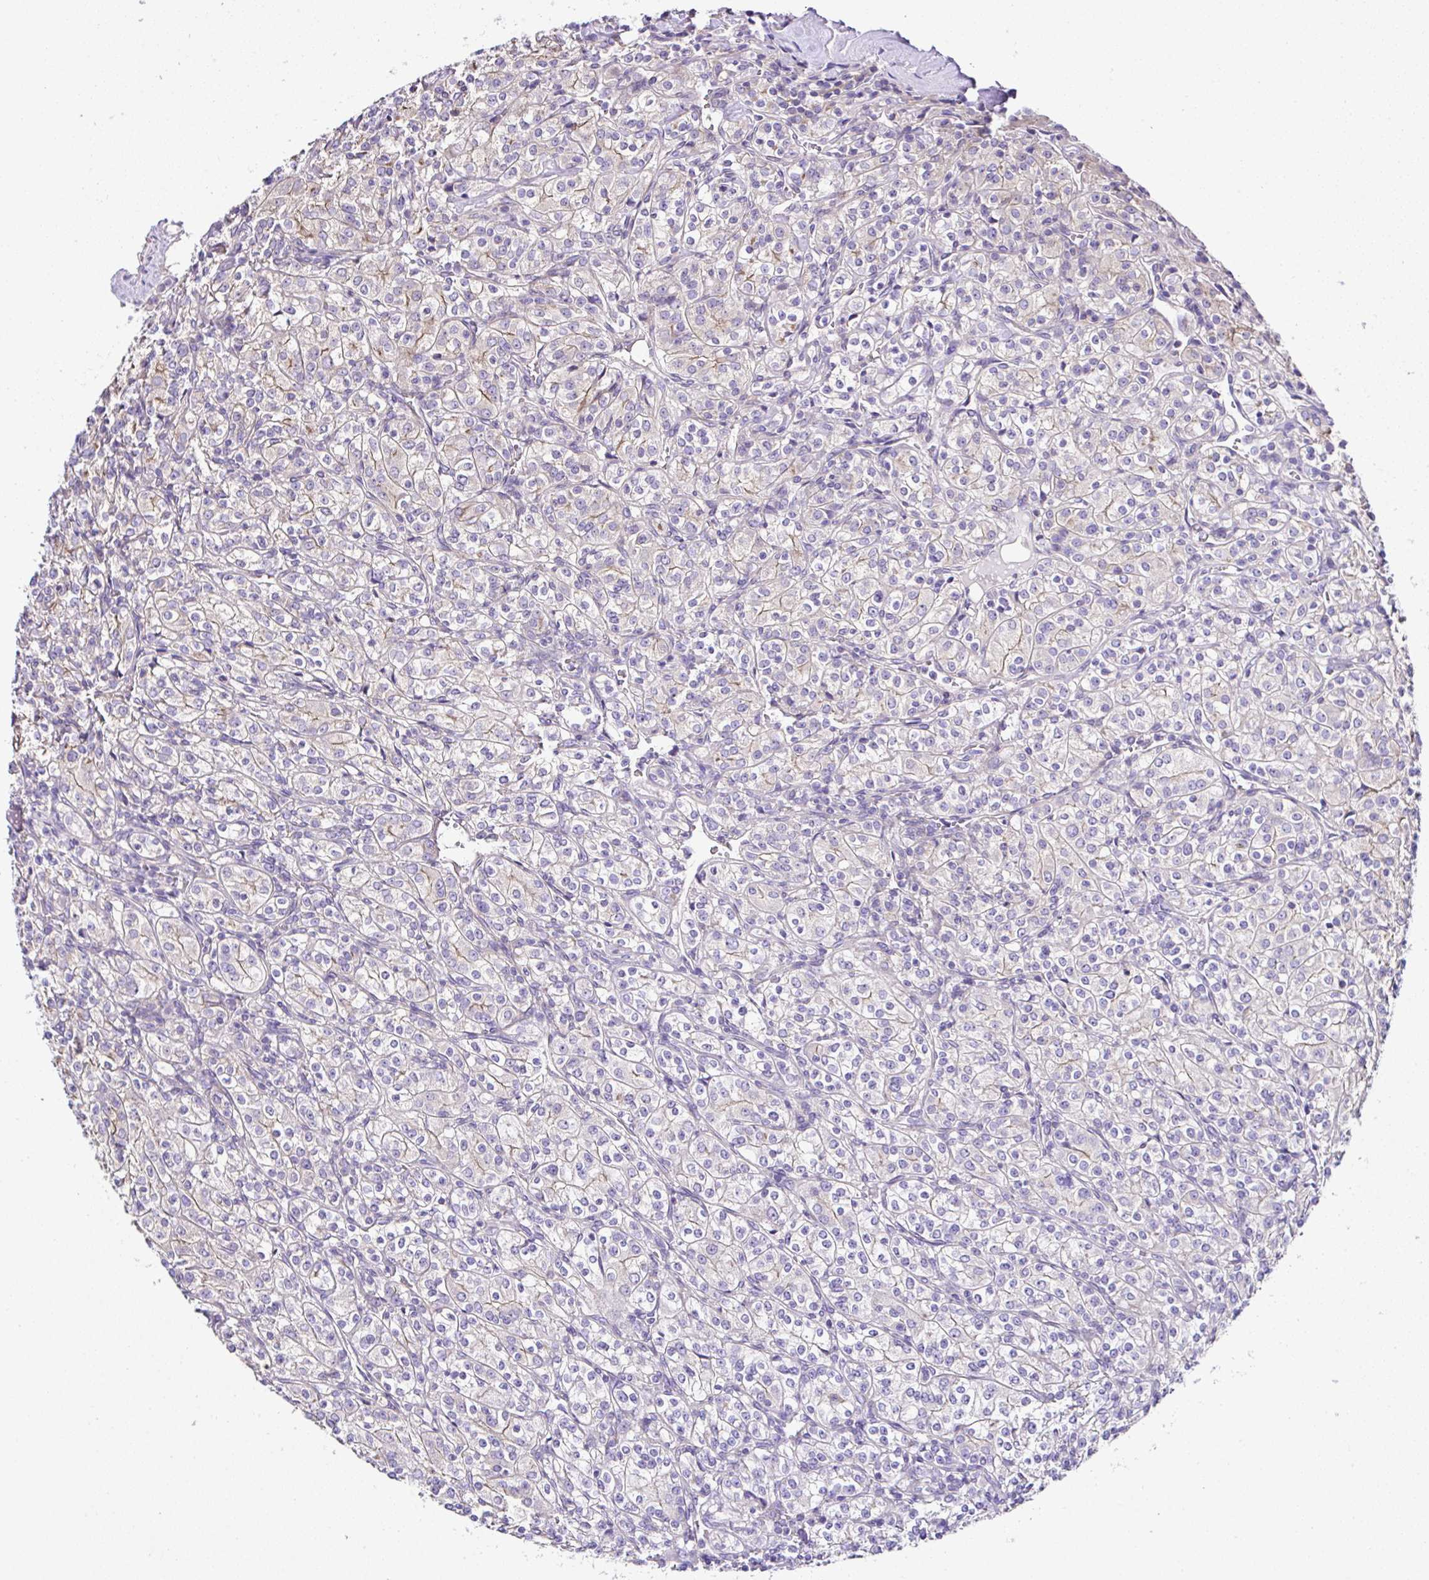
{"staining": {"intensity": "weak", "quantity": "<25%", "location": "cytoplasmic/membranous"}, "tissue": "renal cancer", "cell_type": "Tumor cells", "image_type": "cancer", "snomed": [{"axis": "morphology", "description": "Adenocarcinoma, NOS"}, {"axis": "topography", "description": "Kidney"}], "caption": "Photomicrograph shows no significant protein positivity in tumor cells of adenocarcinoma (renal).", "gene": "OR4P4", "patient": {"sex": "male", "age": 77}}